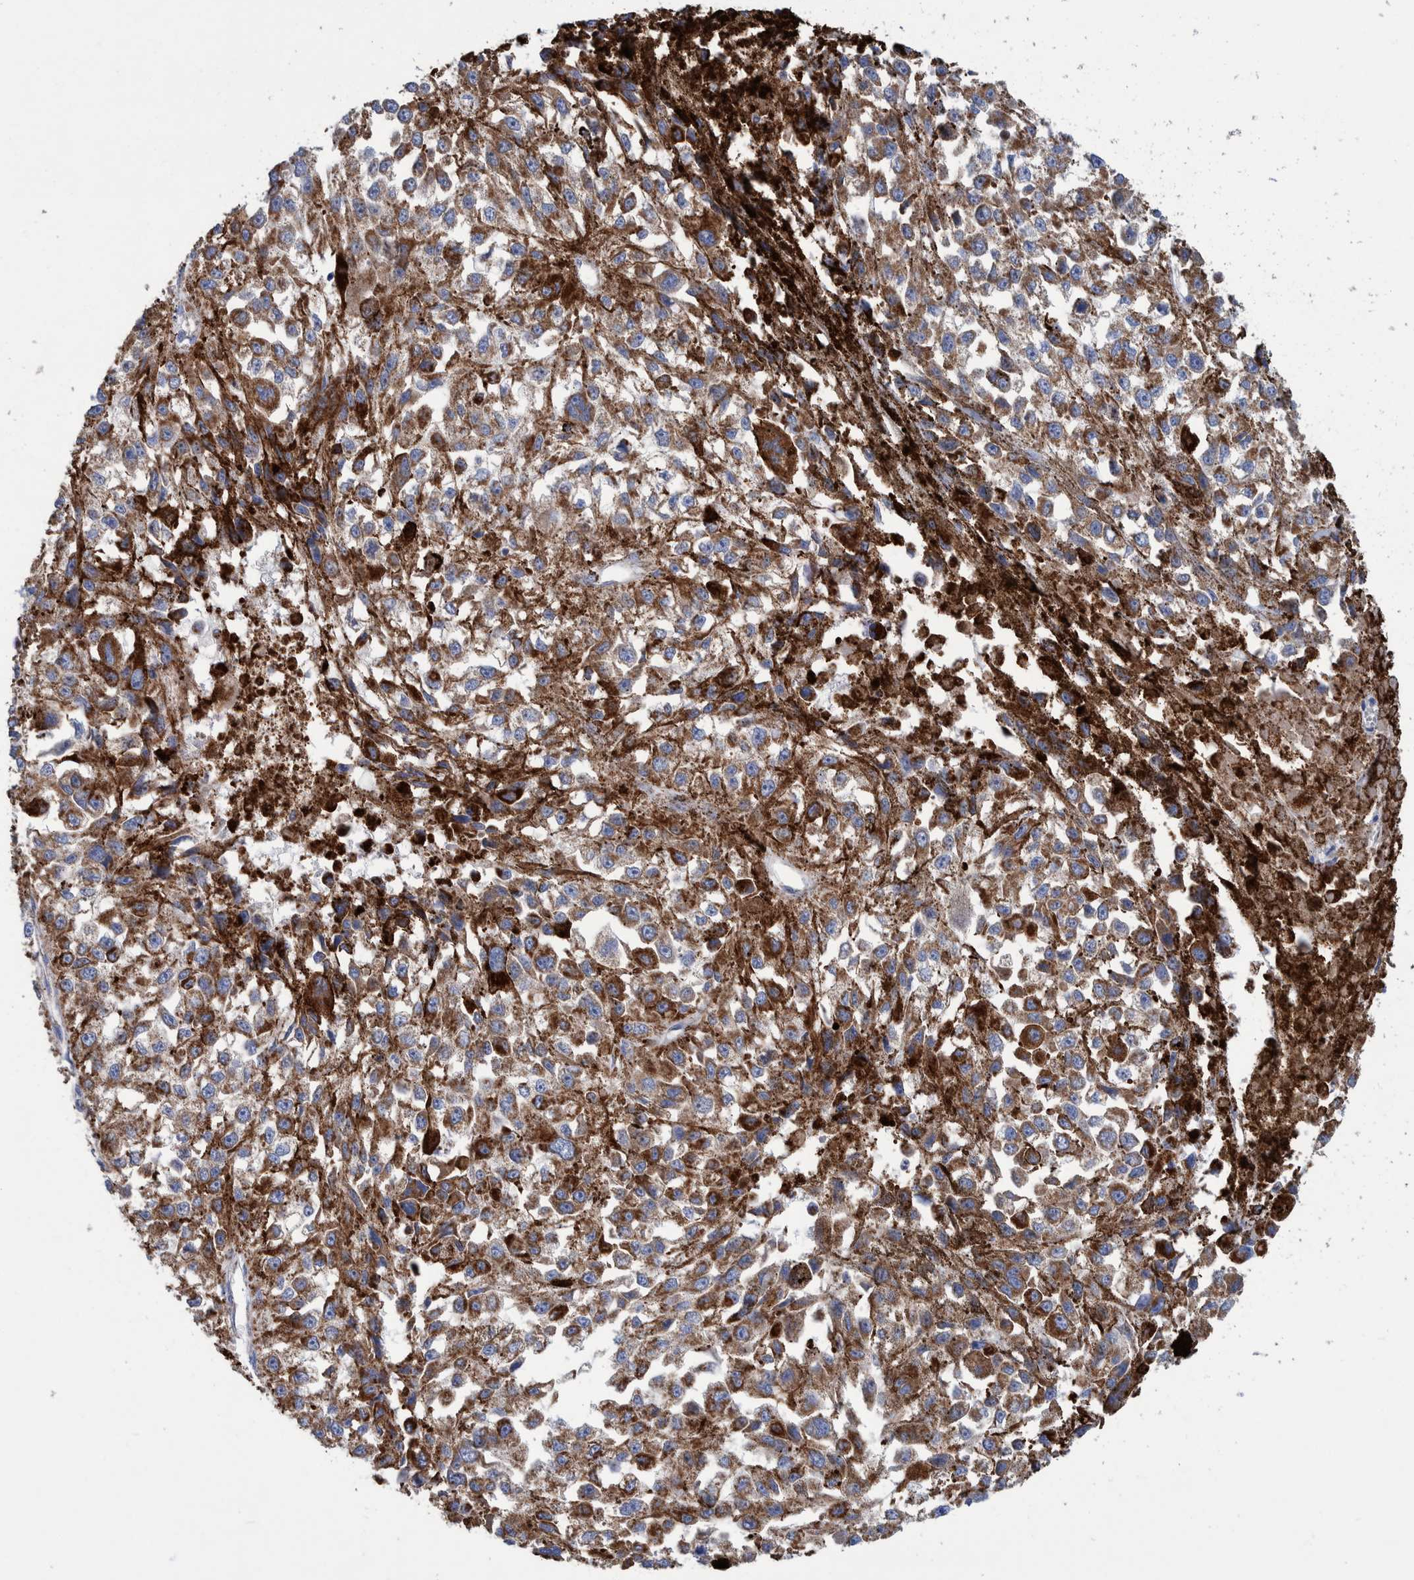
{"staining": {"intensity": "moderate", "quantity": ">75%", "location": "cytoplasmic/membranous"}, "tissue": "melanoma", "cell_type": "Tumor cells", "image_type": "cancer", "snomed": [{"axis": "morphology", "description": "Malignant melanoma, Metastatic site"}, {"axis": "topography", "description": "Lymph node"}], "caption": "Malignant melanoma (metastatic site) tissue reveals moderate cytoplasmic/membranous staining in about >75% of tumor cells, visualized by immunohistochemistry. (DAB (3,3'-diaminobenzidine) = brown stain, brightfield microscopy at high magnification).", "gene": "DECR1", "patient": {"sex": "male", "age": 59}}